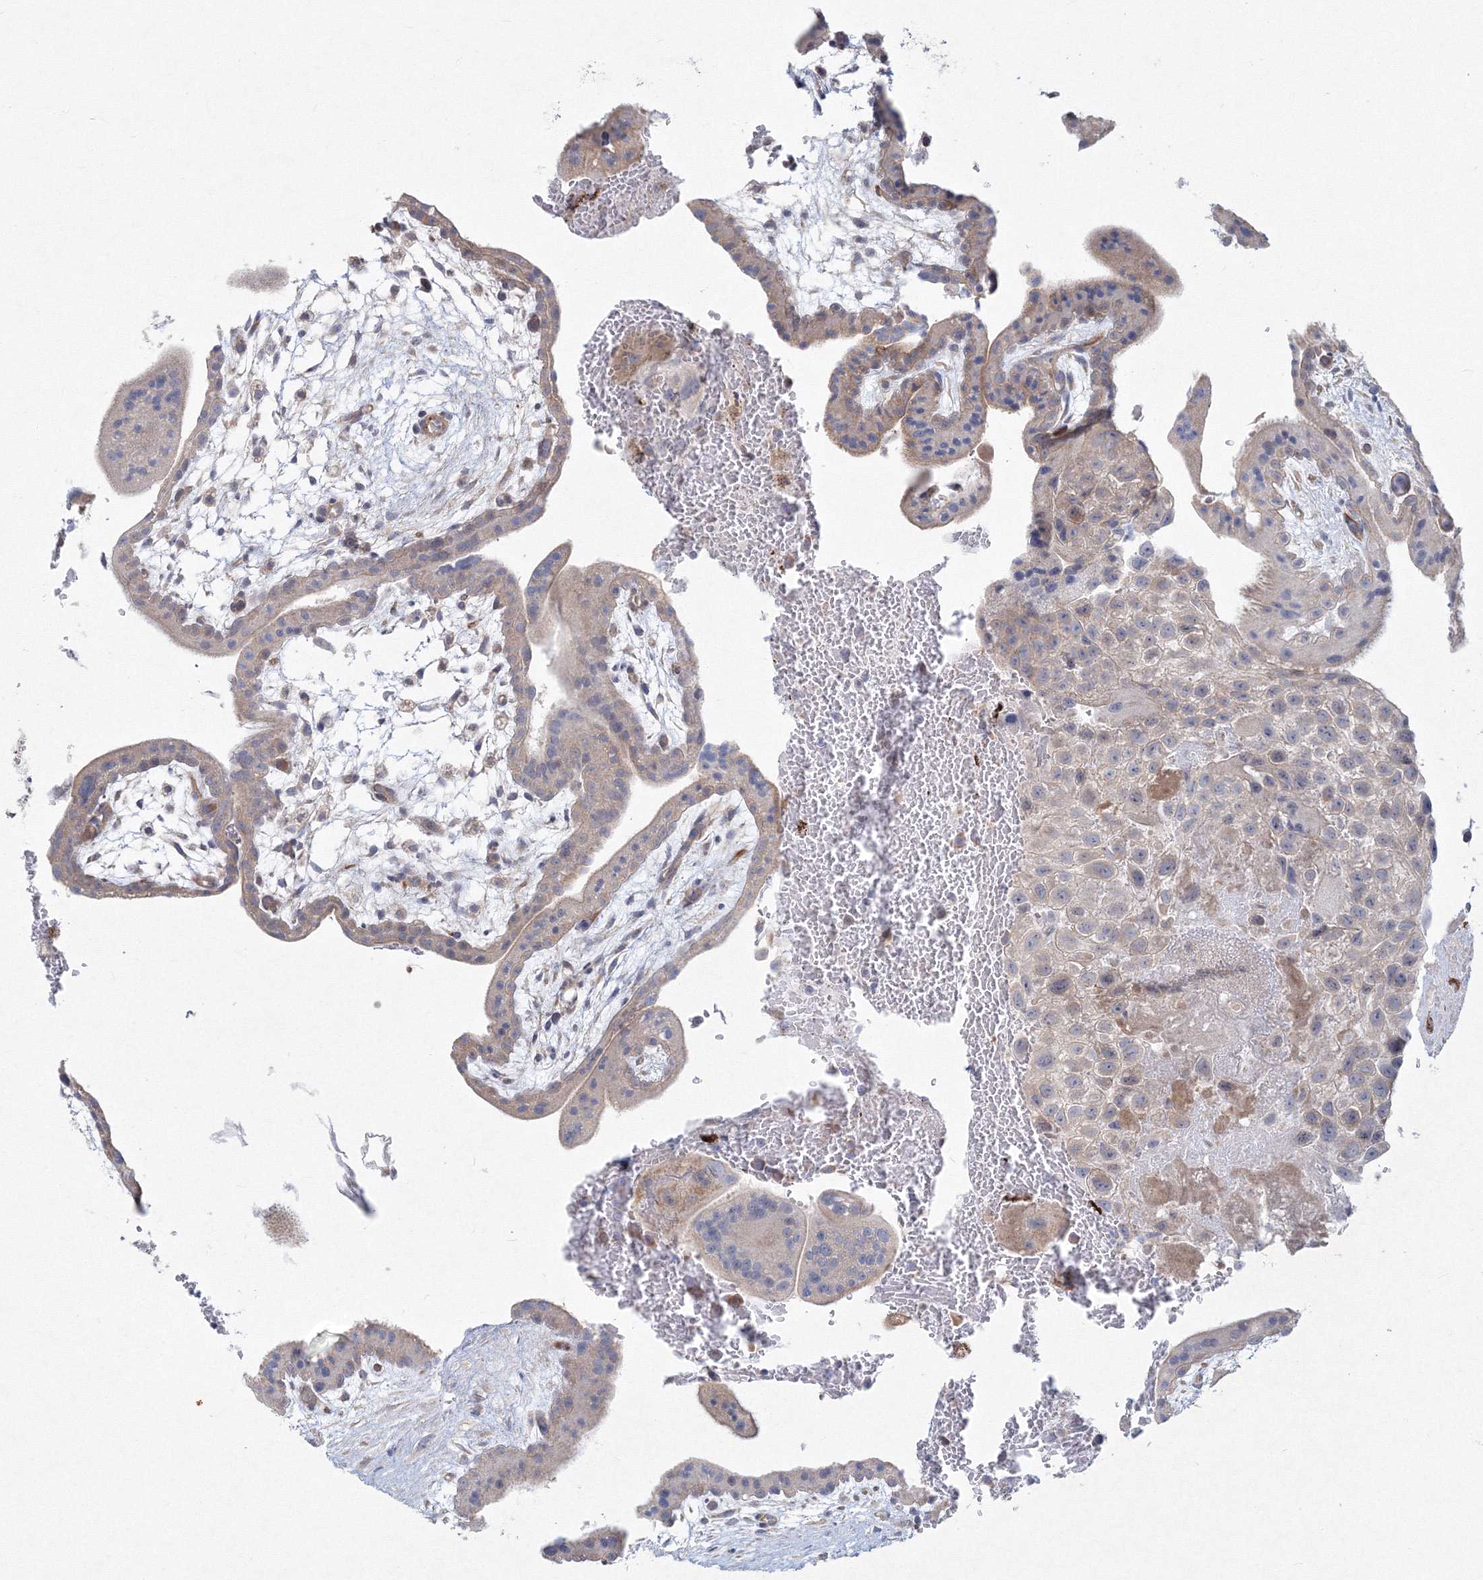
{"staining": {"intensity": "moderate", "quantity": ">75%", "location": "cytoplasmic/membranous"}, "tissue": "placenta", "cell_type": "Decidual cells", "image_type": "normal", "snomed": [{"axis": "morphology", "description": "Normal tissue, NOS"}, {"axis": "topography", "description": "Placenta"}], "caption": "Moderate cytoplasmic/membranous expression for a protein is present in about >75% of decidual cells of normal placenta using immunohistochemistry (IHC).", "gene": "WDR49", "patient": {"sex": "female", "age": 35}}